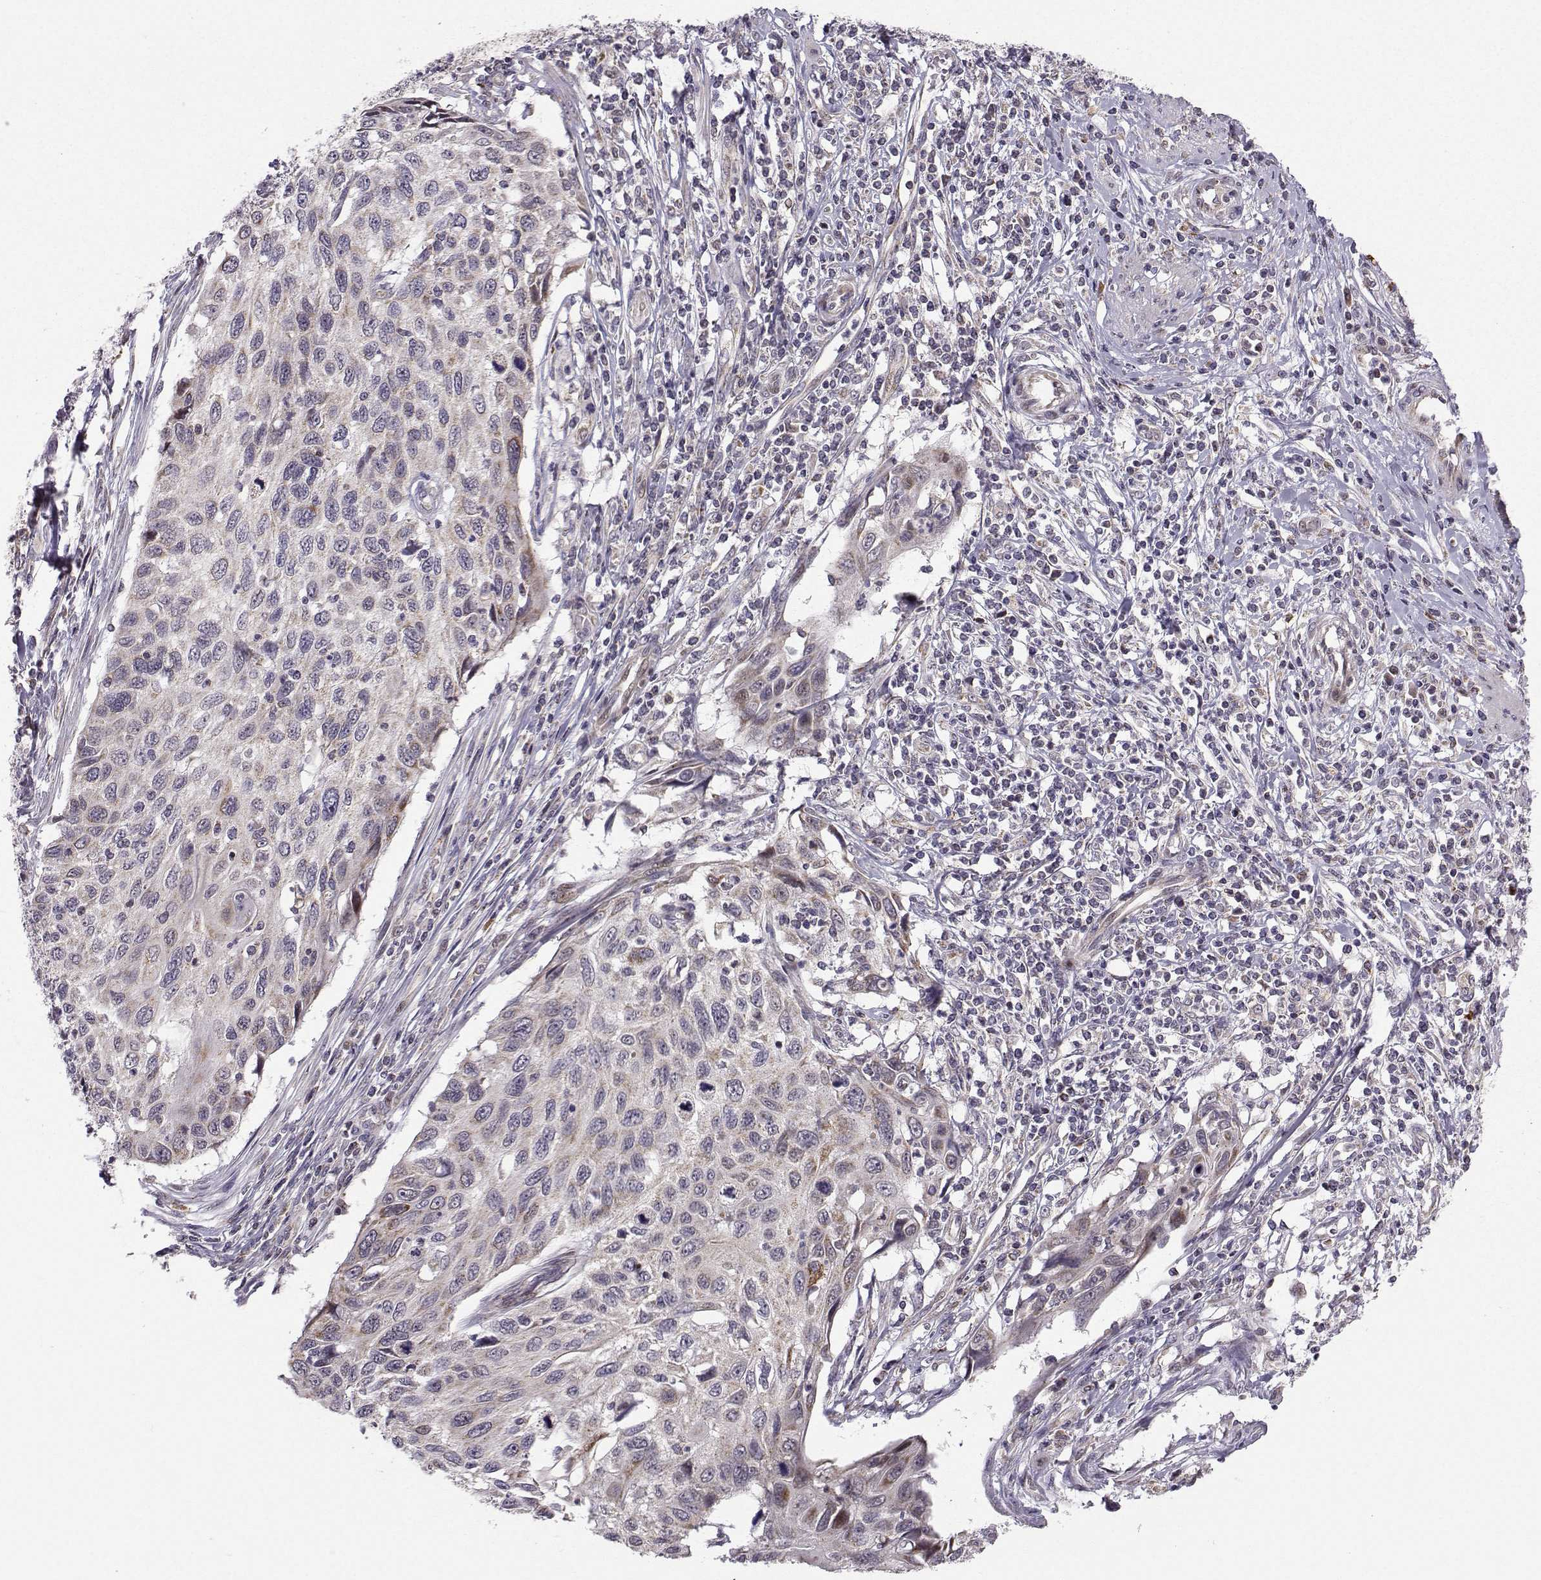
{"staining": {"intensity": "moderate", "quantity": "<25%", "location": "cytoplasmic/membranous"}, "tissue": "cervical cancer", "cell_type": "Tumor cells", "image_type": "cancer", "snomed": [{"axis": "morphology", "description": "Squamous cell carcinoma, NOS"}, {"axis": "topography", "description": "Cervix"}], "caption": "Cervical cancer (squamous cell carcinoma) tissue demonstrates moderate cytoplasmic/membranous positivity in approximately <25% of tumor cells (DAB IHC, brown staining for protein, blue staining for nuclei).", "gene": "NECAB3", "patient": {"sex": "female", "age": 70}}